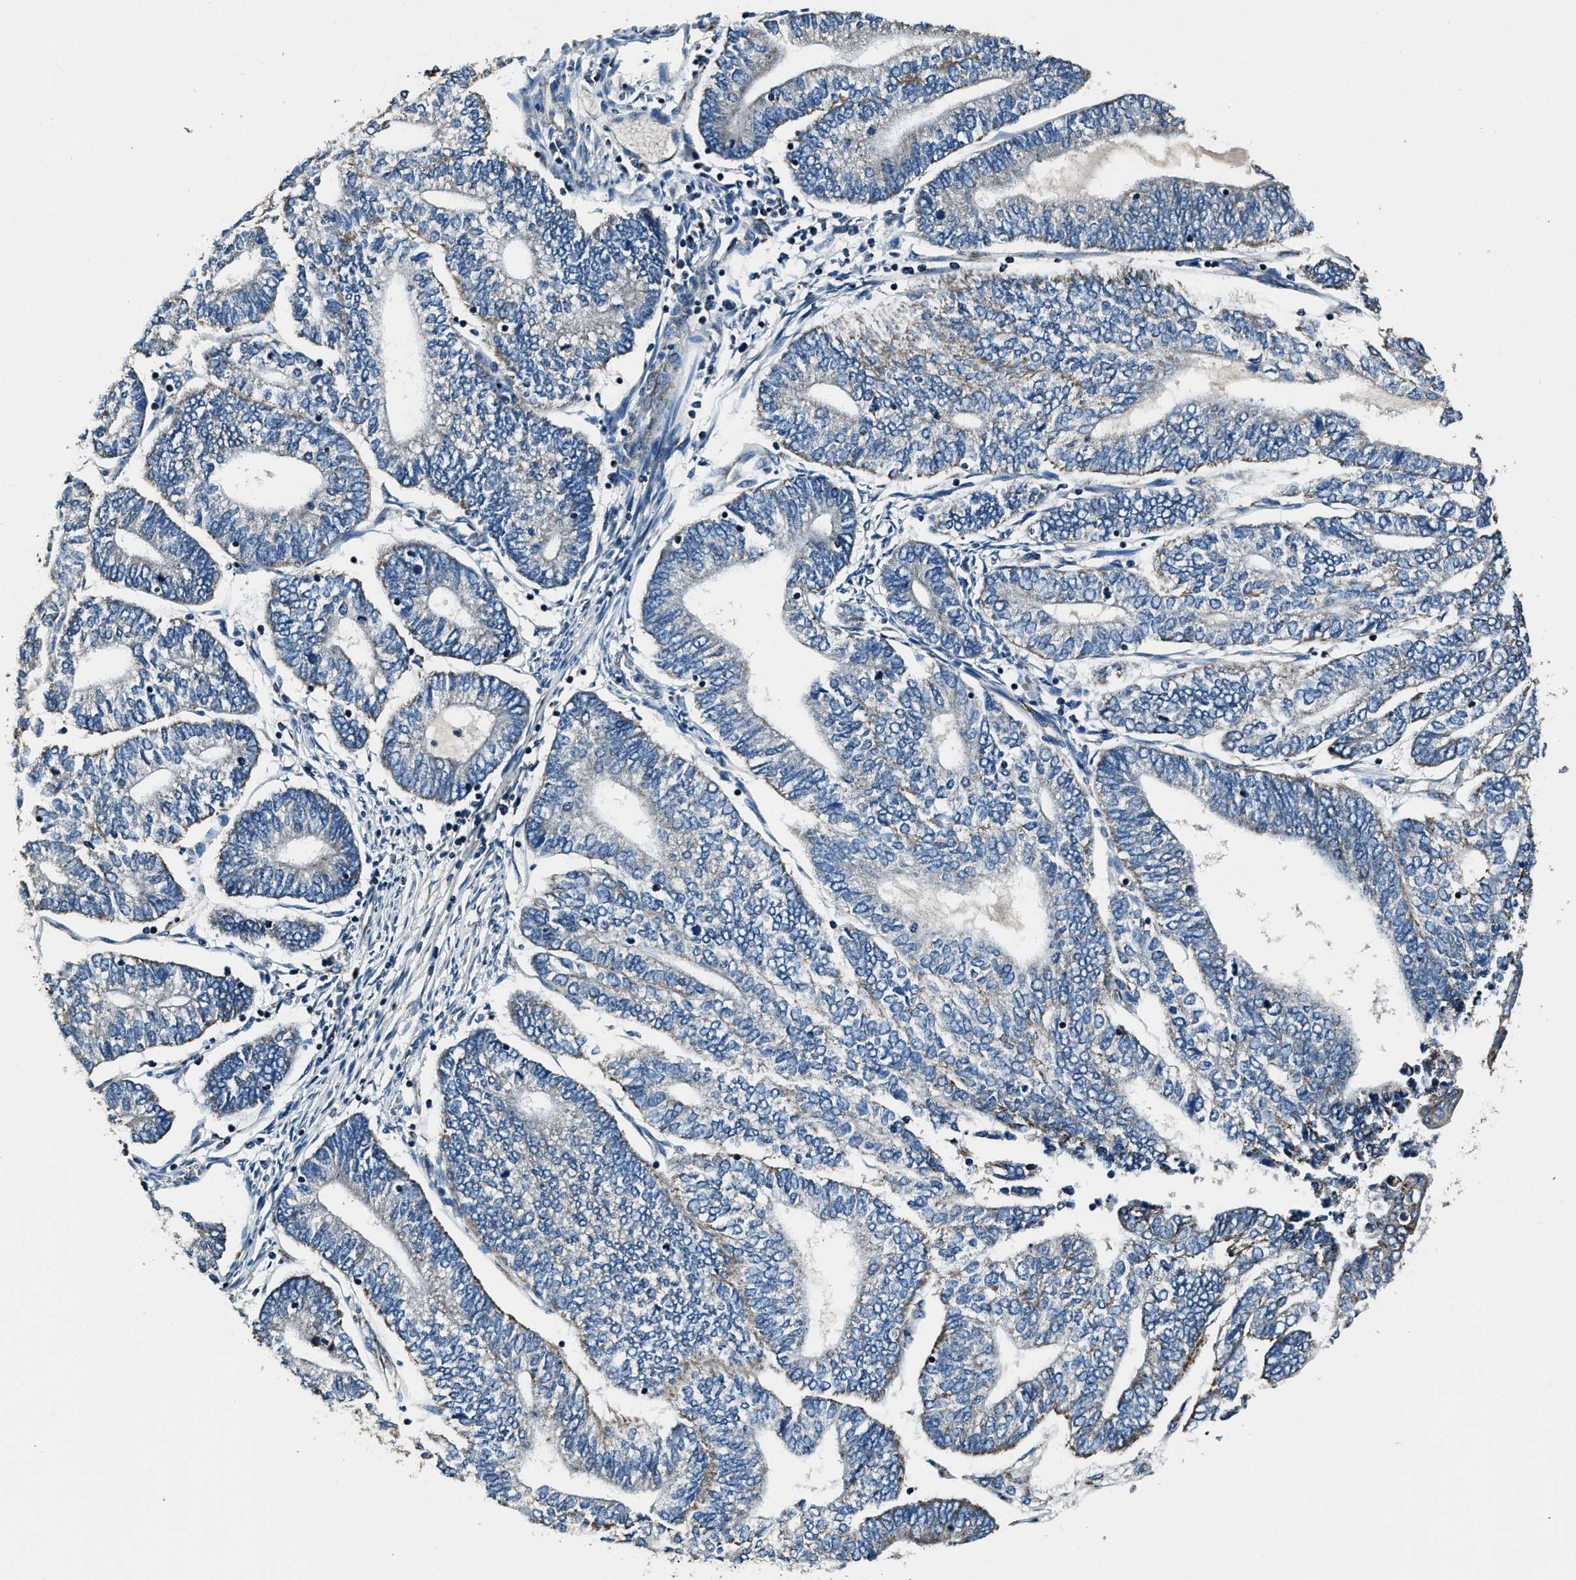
{"staining": {"intensity": "weak", "quantity": "<25%", "location": "cytoplasmic/membranous"}, "tissue": "endometrial cancer", "cell_type": "Tumor cells", "image_type": "cancer", "snomed": [{"axis": "morphology", "description": "Adenocarcinoma, NOS"}, {"axis": "topography", "description": "Uterus"}, {"axis": "topography", "description": "Endometrium"}], "caption": "A high-resolution histopathology image shows immunohistochemistry (IHC) staining of endometrial adenocarcinoma, which displays no significant staining in tumor cells.", "gene": "OGDH", "patient": {"sex": "female", "age": 70}}